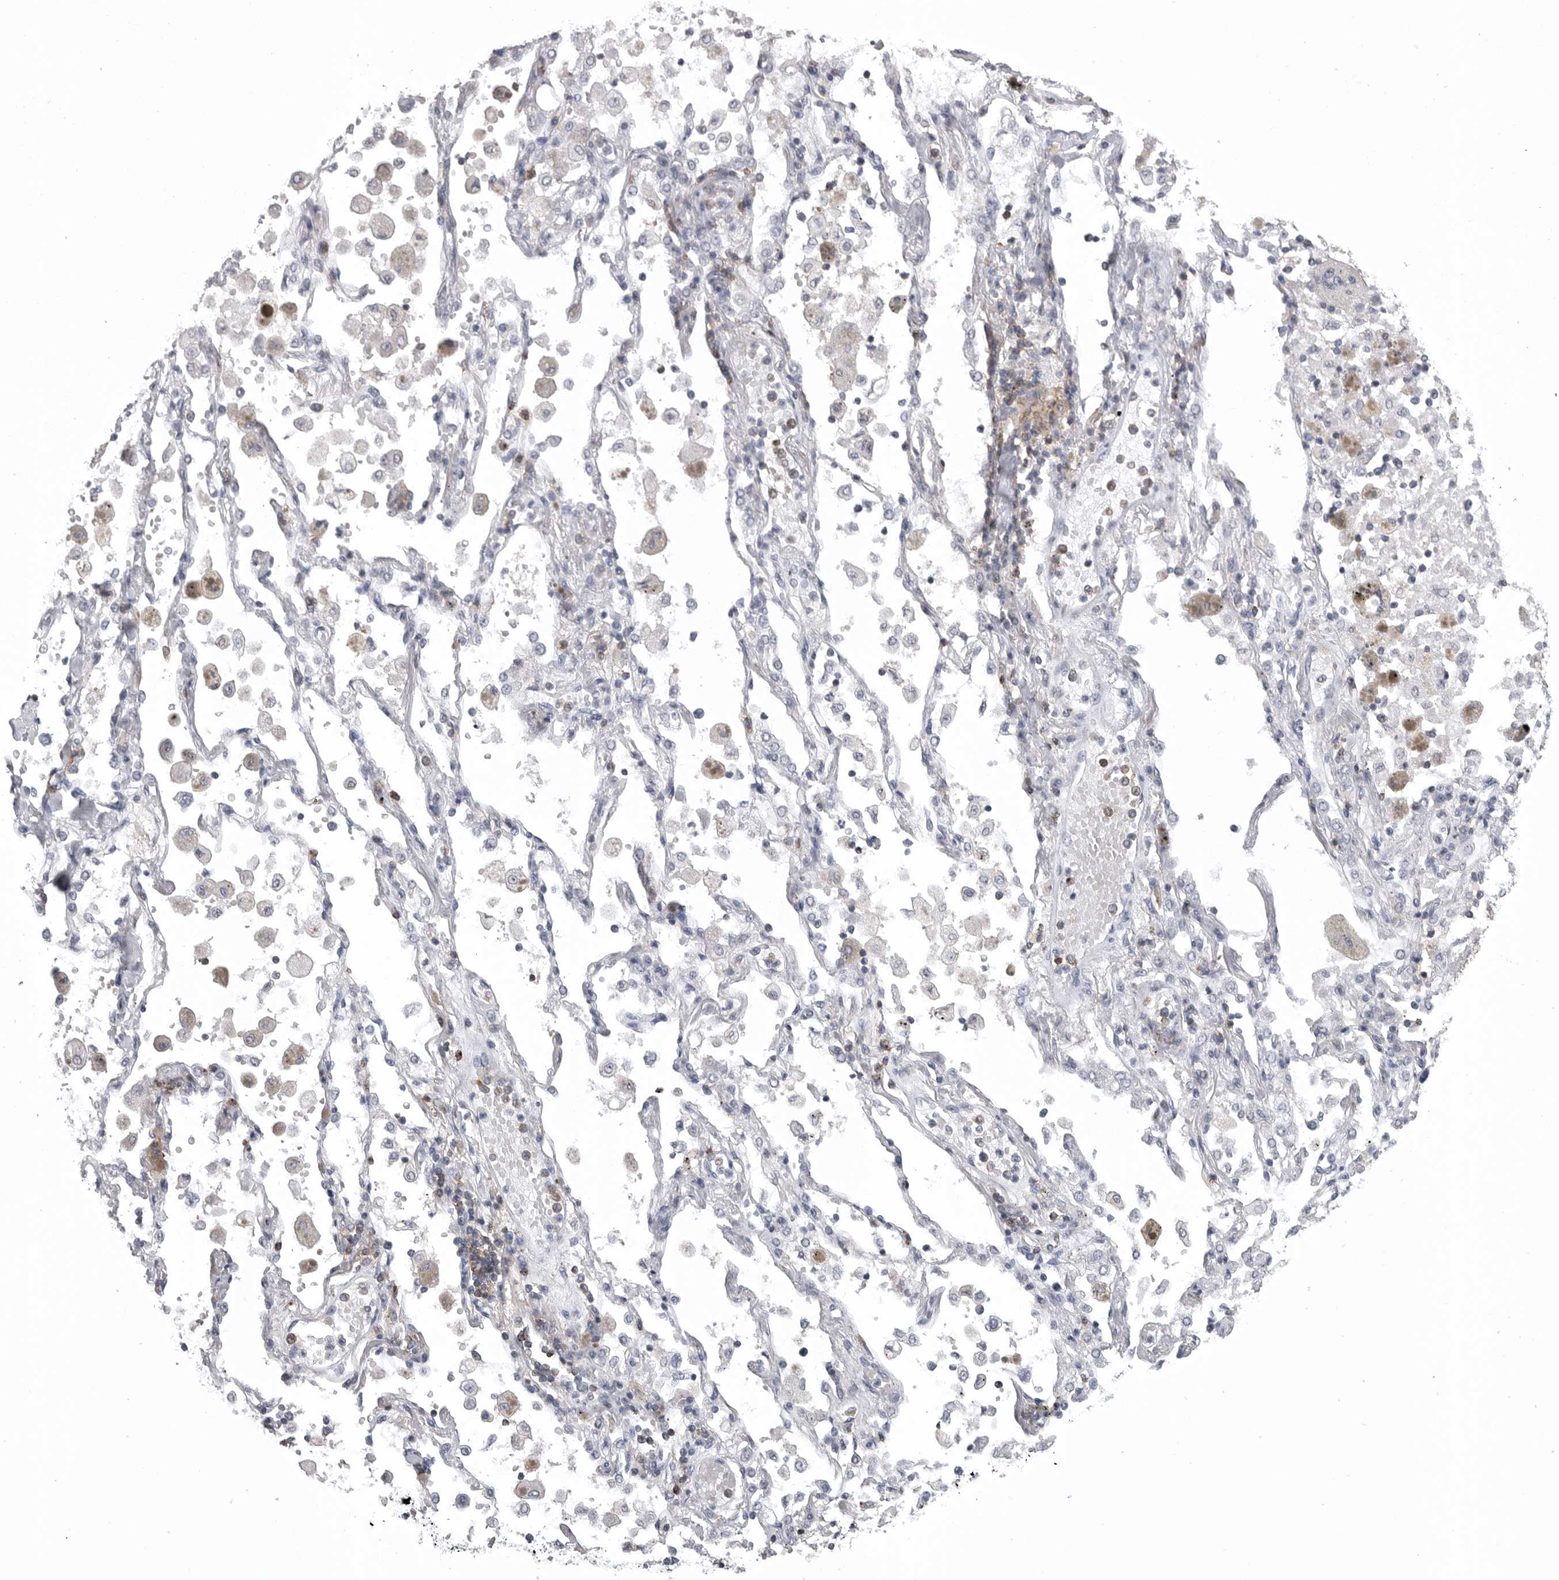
{"staining": {"intensity": "negative", "quantity": "none", "location": "none"}, "tissue": "lung cancer", "cell_type": "Tumor cells", "image_type": "cancer", "snomed": [{"axis": "morphology", "description": "Adenocarcinoma, NOS"}, {"axis": "topography", "description": "Lung"}], "caption": "Immunohistochemistry (IHC) micrograph of neoplastic tissue: human lung cancer stained with DAB displays no significant protein positivity in tumor cells.", "gene": "ITGAL", "patient": {"sex": "male", "age": 63}}